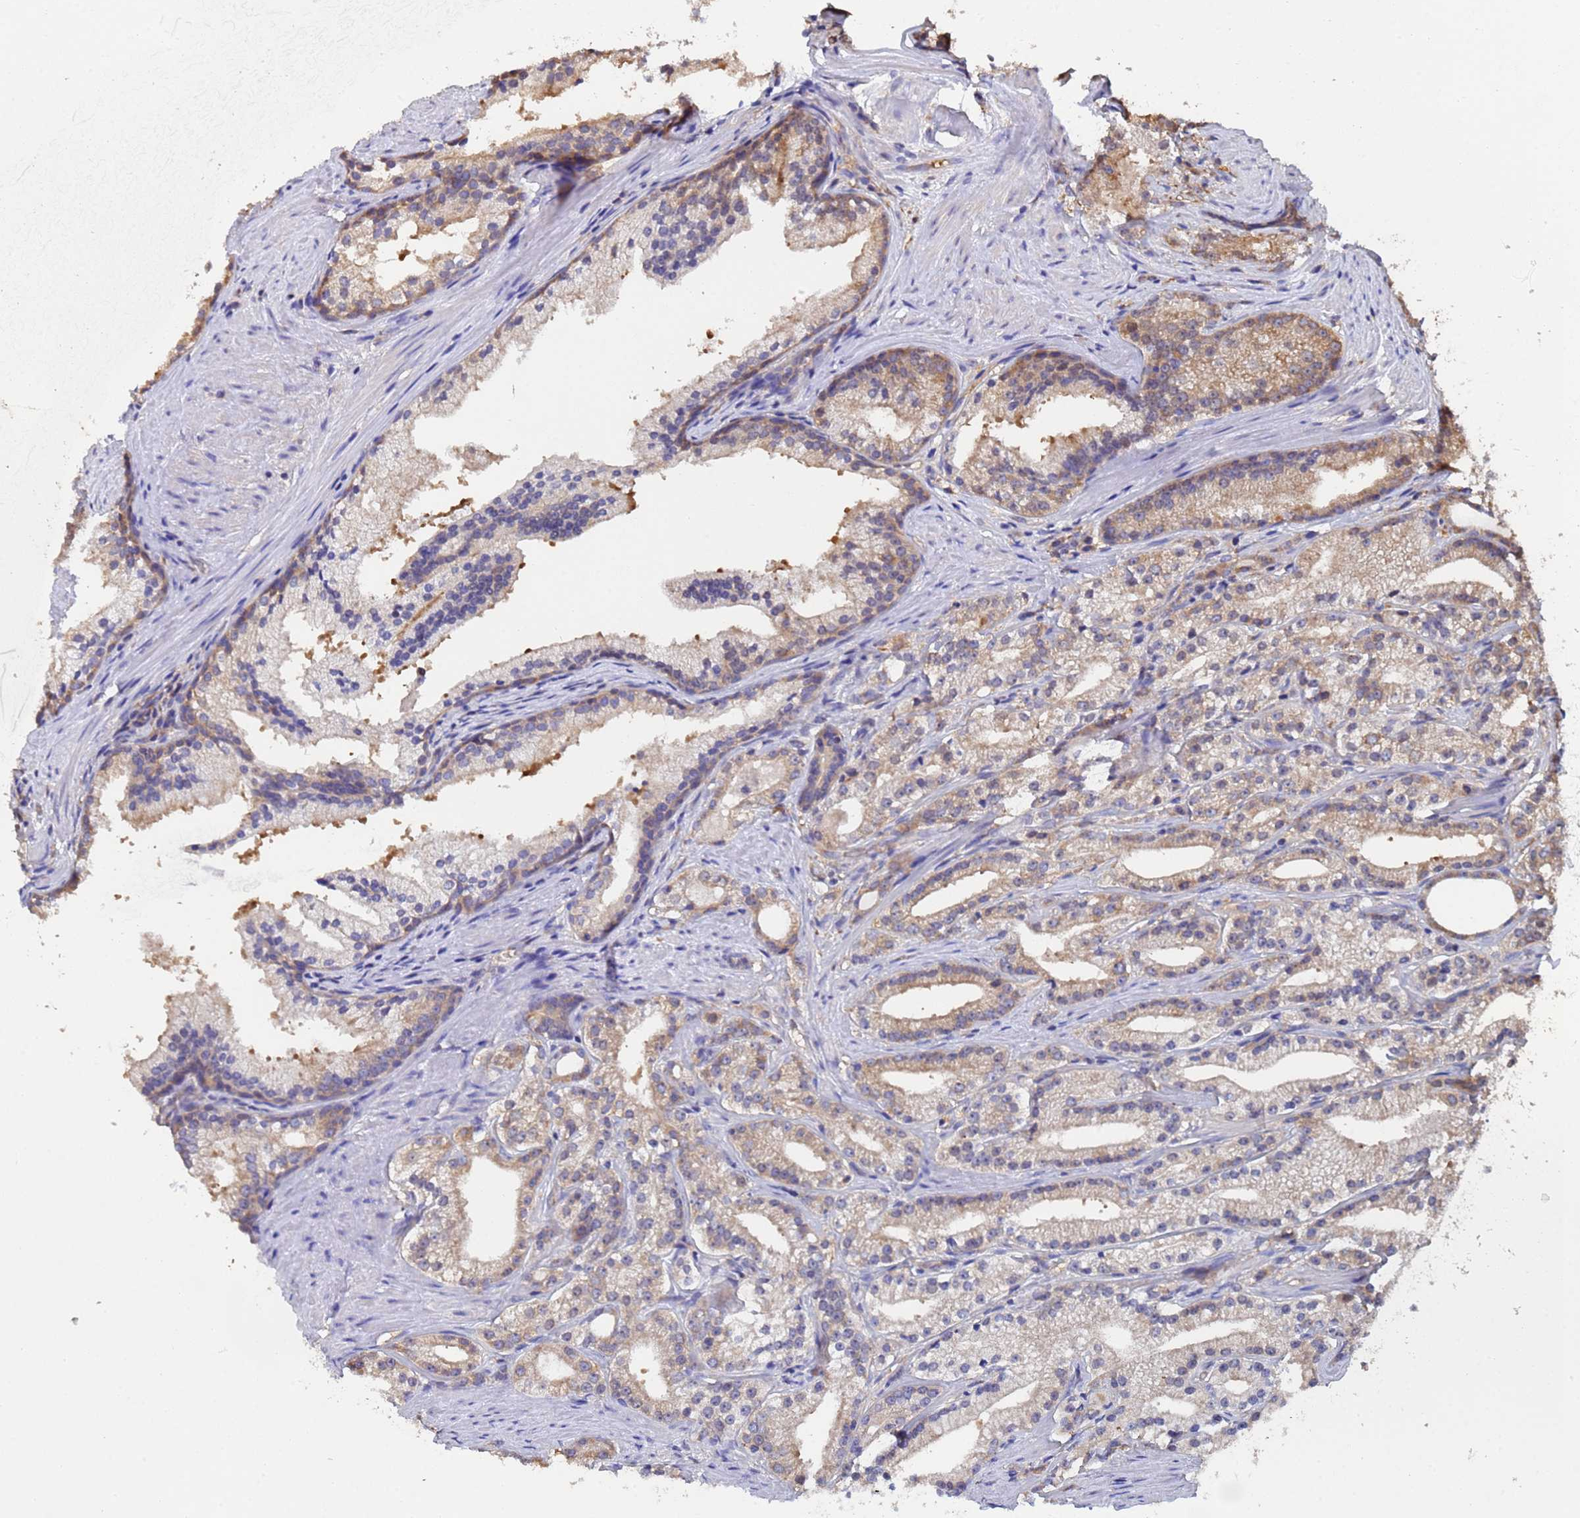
{"staining": {"intensity": "moderate", "quantity": "25%-75%", "location": "cytoplasmic/membranous"}, "tissue": "prostate cancer", "cell_type": "Tumor cells", "image_type": "cancer", "snomed": [{"axis": "morphology", "description": "Adenocarcinoma, Low grade"}, {"axis": "topography", "description": "Prostate"}], "caption": "Adenocarcinoma (low-grade) (prostate) tissue demonstrates moderate cytoplasmic/membranous expression in approximately 25%-75% of tumor cells, visualized by immunohistochemistry. (DAB = brown stain, brightfield microscopy at high magnification).", "gene": "FAM25A", "patient": {"sex": "male", "age": 57}}